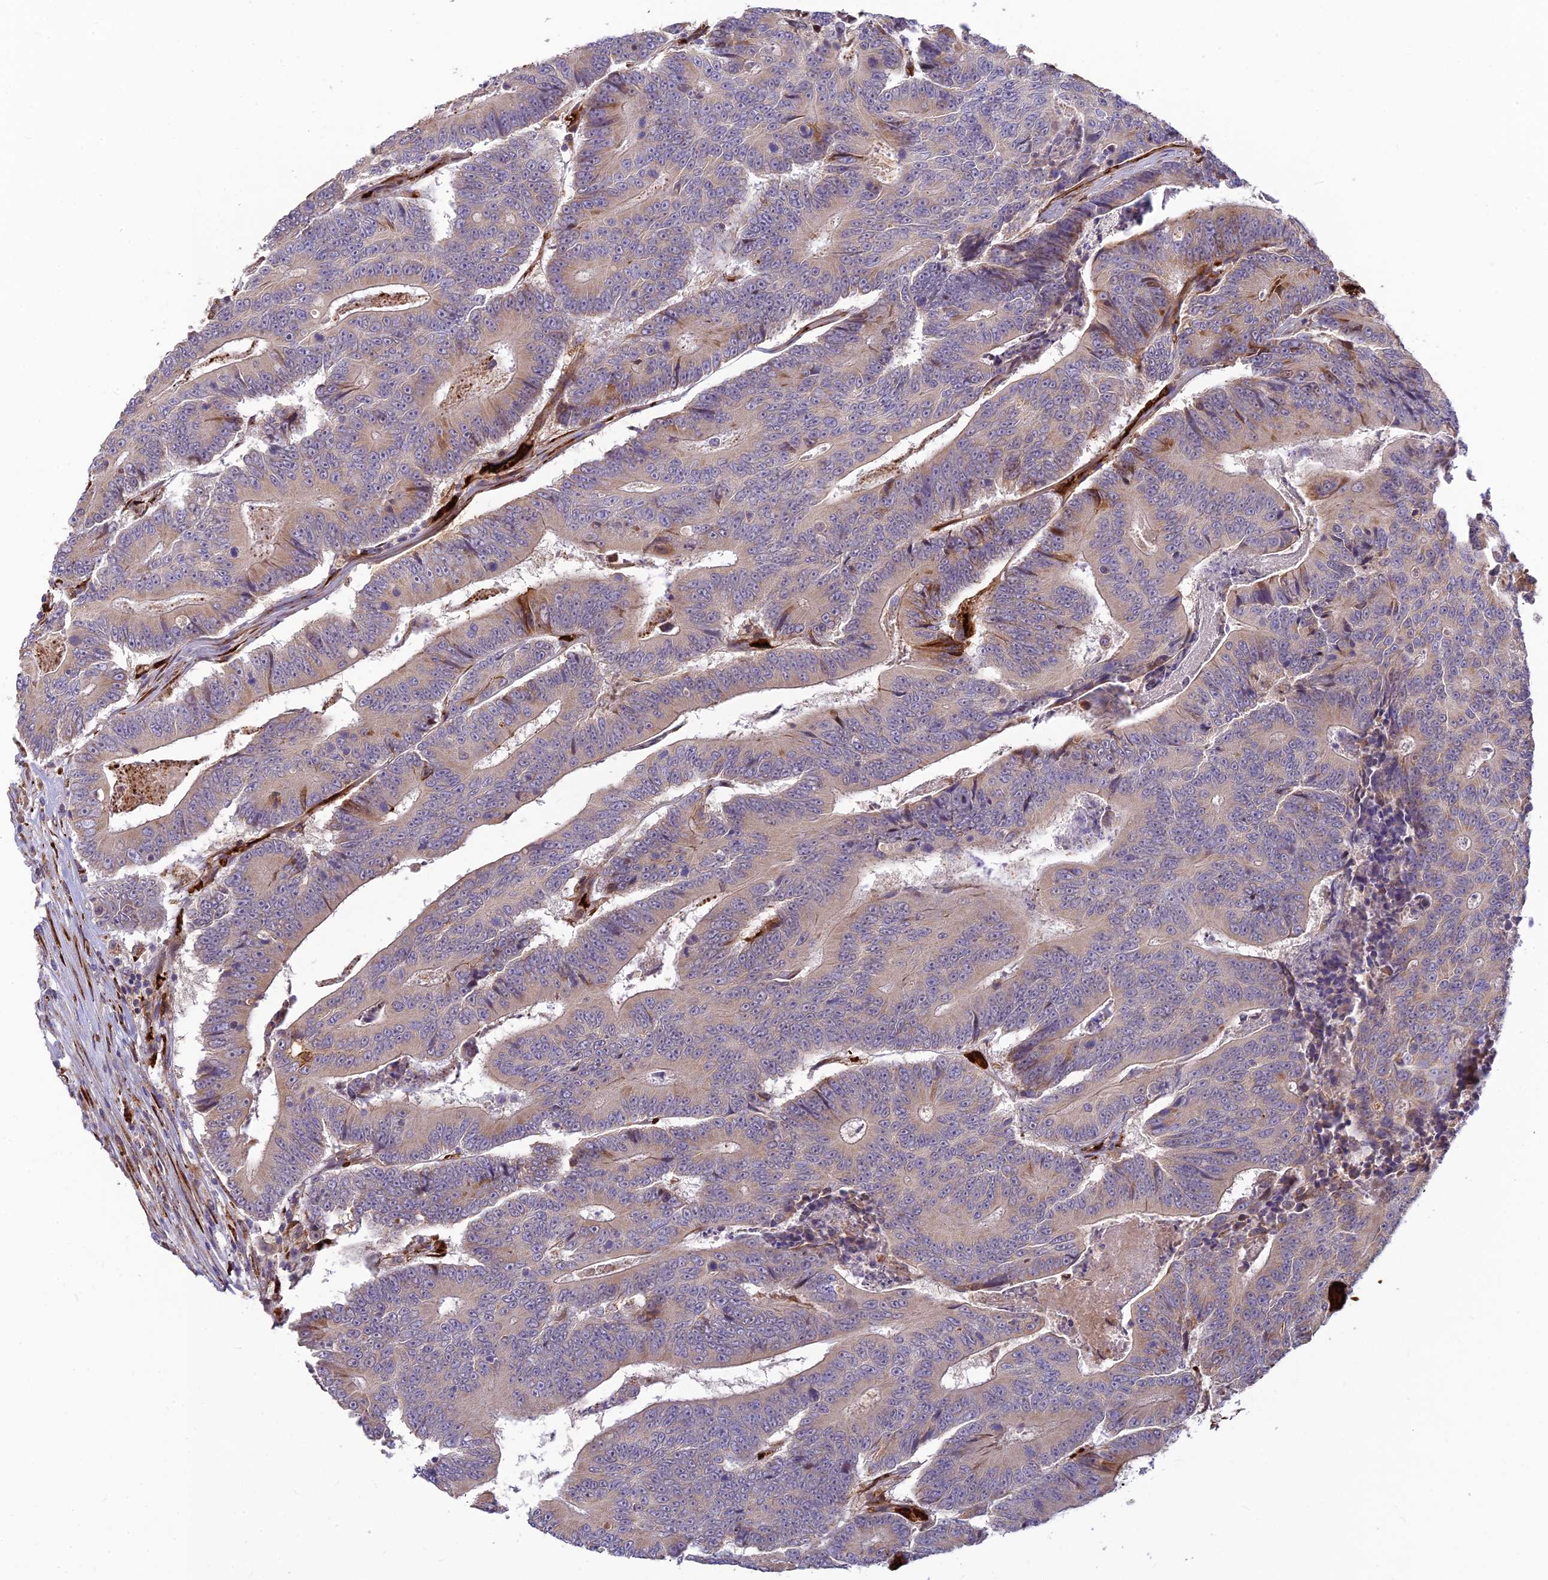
{"staining": {"intensity": "moderate", "quantity": "<25%", "location": "cytoplasmic/membranous"}, "tissue": "colorectal cancer", "cell_type": "Tumor cells", "image_type": "cancer", "snomed": [{"axis": "morphology", "description": "Adenocarcinoma, NOS"}, {"axis": "topography", "description": "Colon"}], "caption": "A brown stain highlights moderate cytoplasmic/membranous positivity of a protein in human colorectal cancer tumor cells. (IHC, brightfield microscopy, high magnification).", "gene": "UFSP2", "patient": {"sex": "male", "age": 83}}